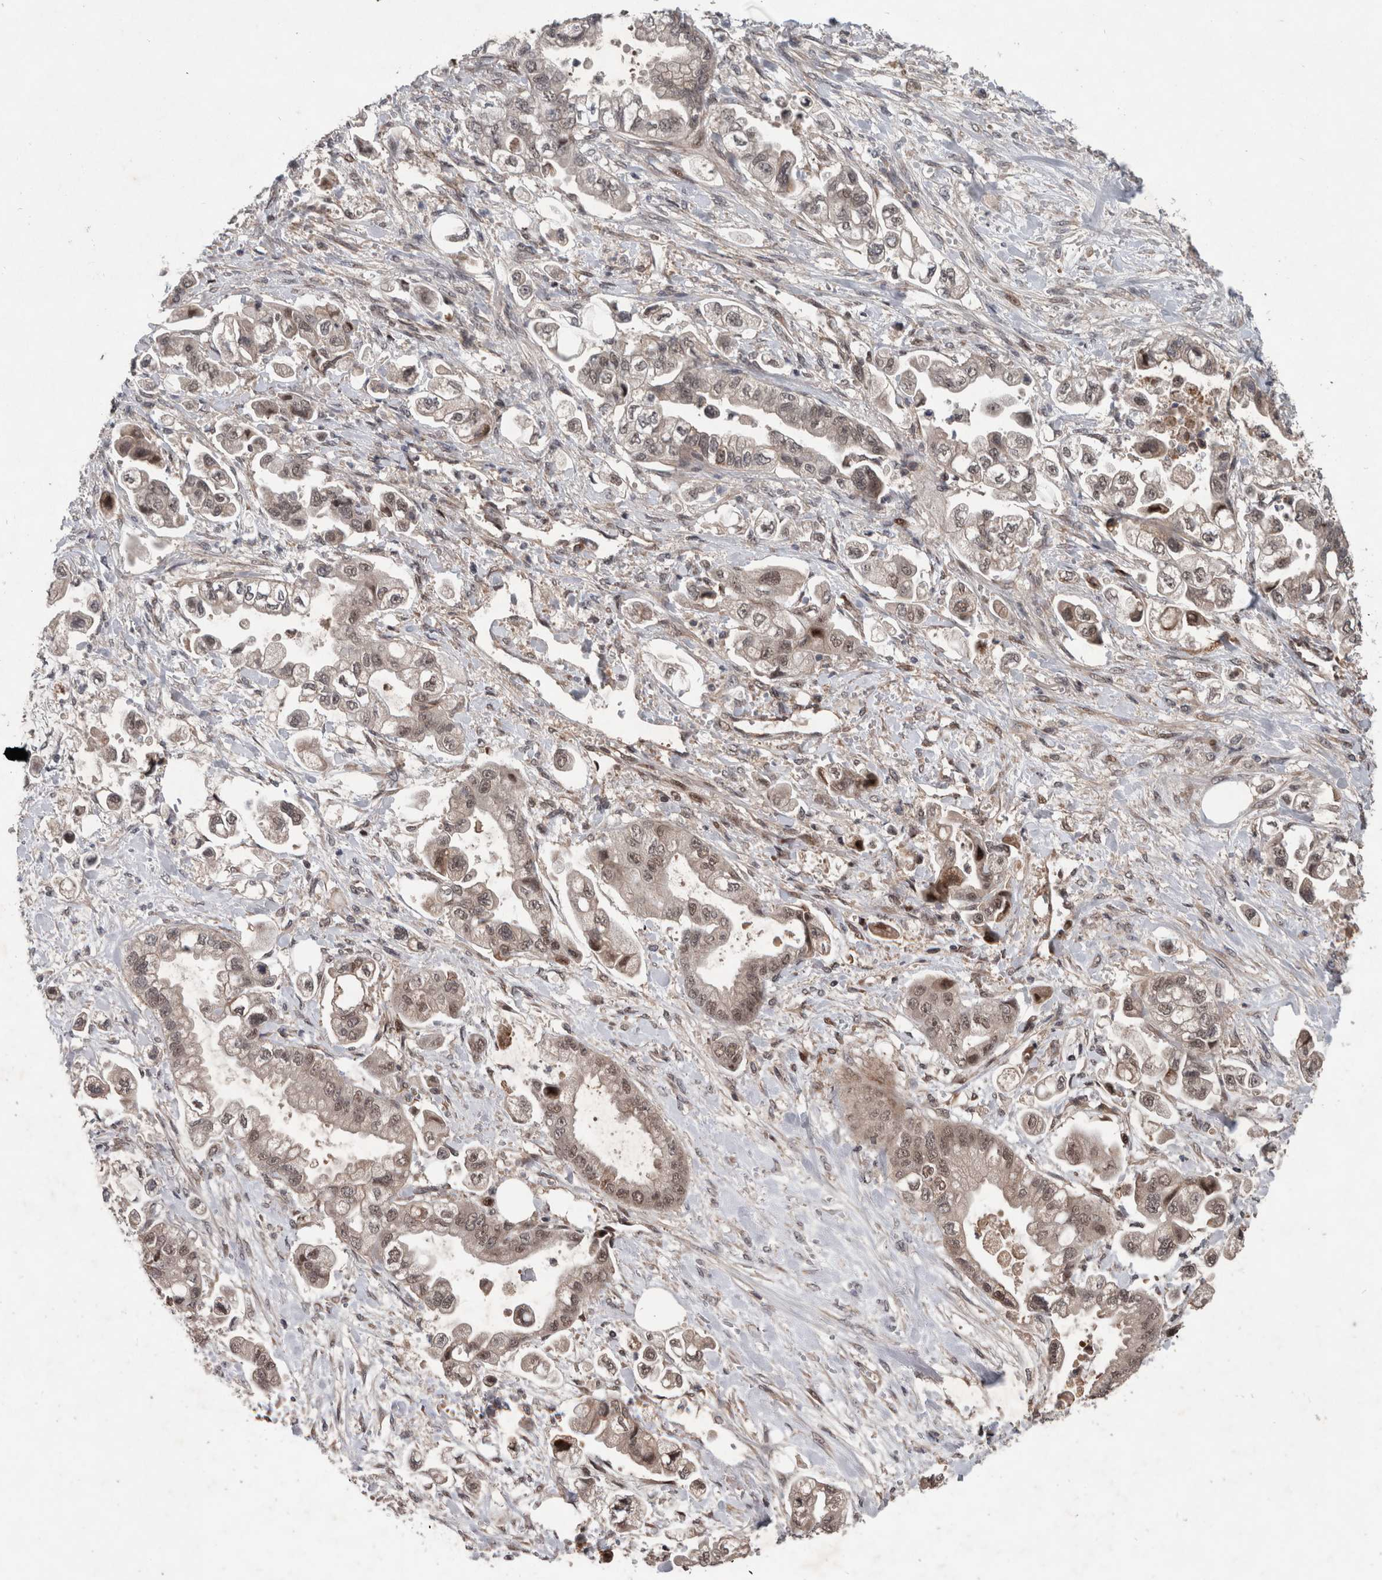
{"staining": {"intensity": "weak", "quantity": "25%-75%", "location": "nuclear"}, "tissue": "stomach cancer", "cell_type": "Tumor cells", "image_type": "cancer", "snomed": [{"axis": "morphology", "description": "Adenocarcinoma, NOS"}, {"axis": "topography", "description": "Stomach"}], "caption": "About 25%-75% of tumor cells in human stomach adenocarcinoma exhibit weak nuclear protein expression as visualized by brown immunohistochemical staining.", "gene": "GIMAP6", "patient": {"sex": "male", "age": 62}}